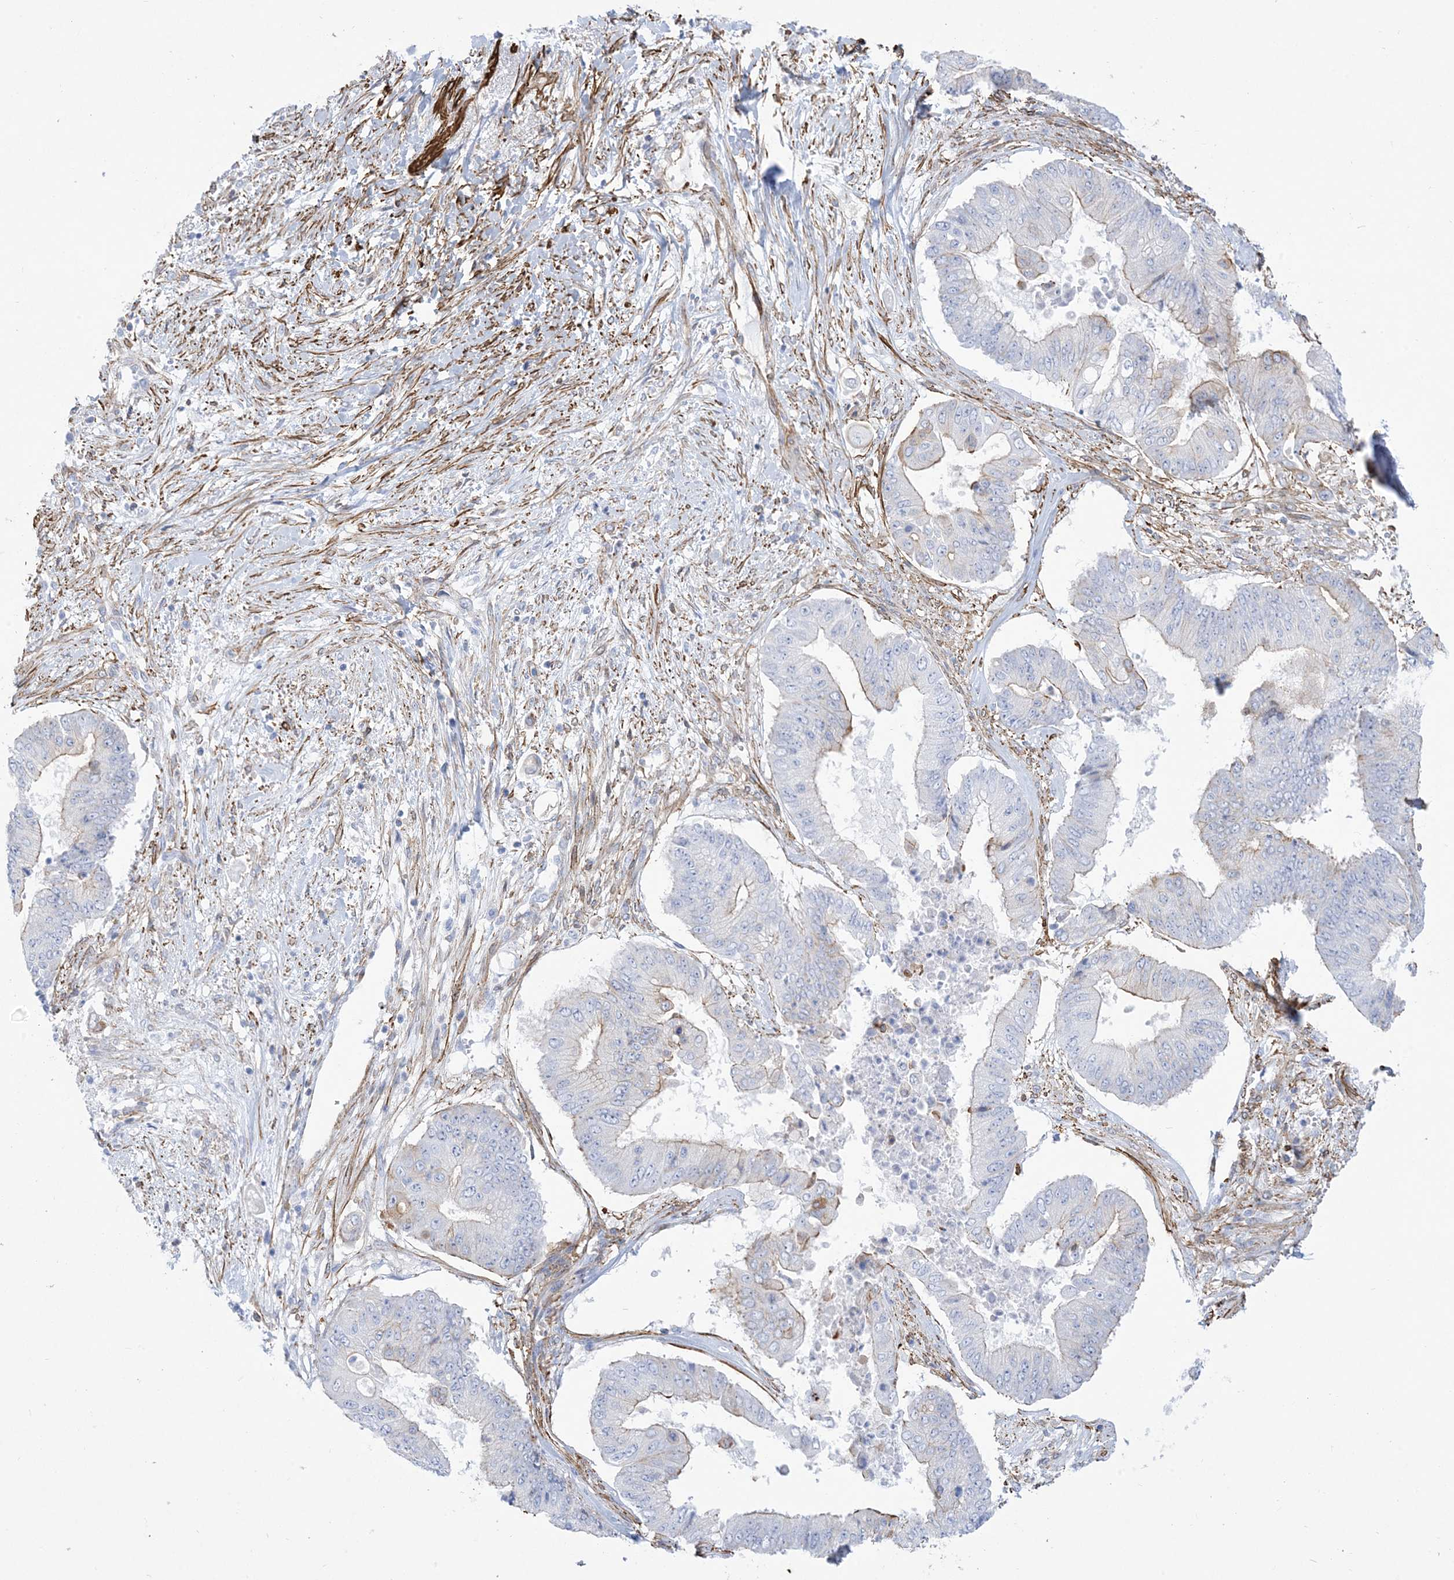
{"staining": {"intensity": "negative", "quantity": "none", "location": "none"}, "tissue": "pancreatic cancer", "cell_type": "Tumor cells", "image_type": "cancer", "snomed": [{"axis": "morphology", "description": "Adenocarcinoma, NOS"}, {"axis": "topography", "description": "Pancreas"}], "caption": "High magnification brightfield microscopy of adenocarcinoma (pancreatic) stained with DAB (3,3'-diaminobenzidine) (brown) and counterstained with hematoxylin (blue): tumor cells show no significant expression.", "gene": "B3GNT7", "patient": {"sex": "female", "age": 77}}